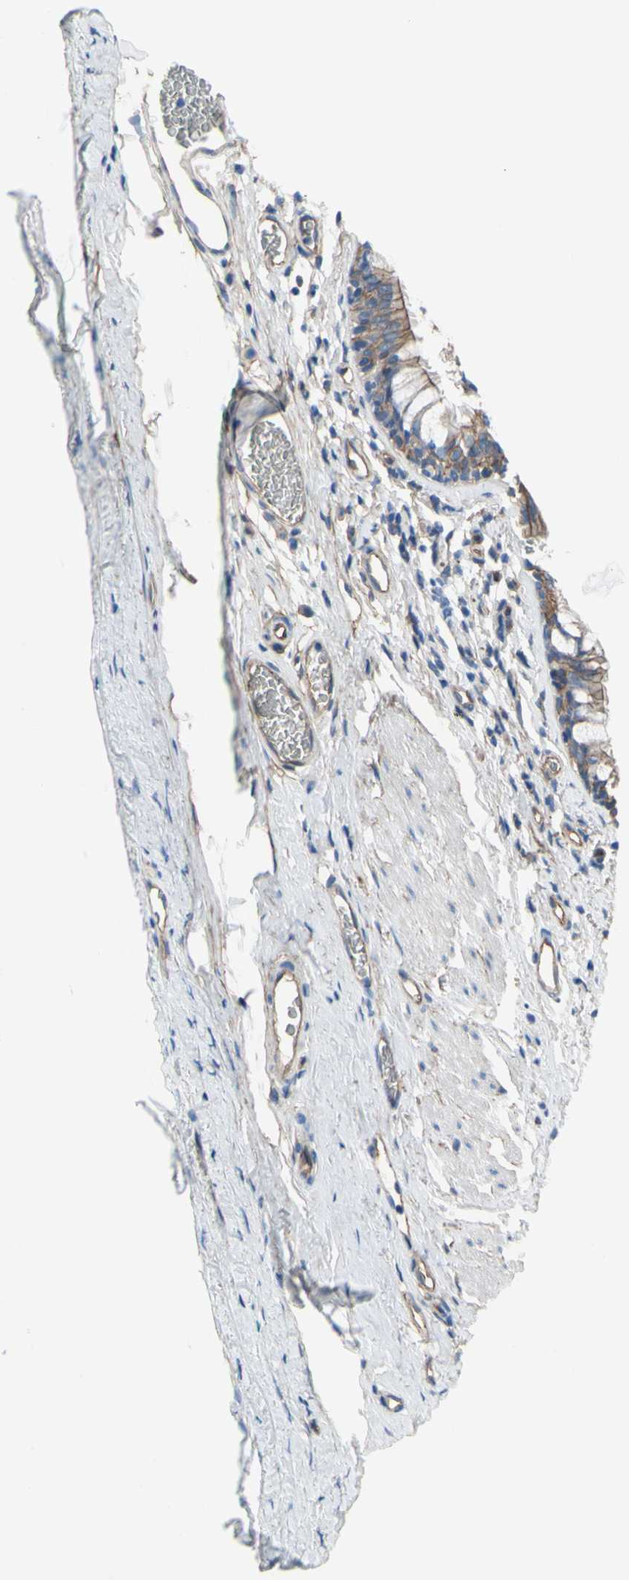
{"staining": {"intensity": "moderate", "quantity": ">75%", "location": "cytoplasmic/membranous"}, "tissue": "bronchus", "cell_type": "Respiratory epithelial cells", "image_type": "normal", "snomed": [{"axis": "morphology", "description": "Normal tissue, NOS"}, {"axis": "morphology", "description": "Malignant melanoma, Metastatic site"}, {"axis": "topography", "description": "Bronchus"}, {"axis": "topography", "description": "Lung"}], "caption": "Protein staining reveals moderate cytoplasmic/membranous staining in approximately >75% of respiratory epithelial cells in normal bronchus.", "gene": "TPBG", "patient": {"sex": "male", "age": 64}}